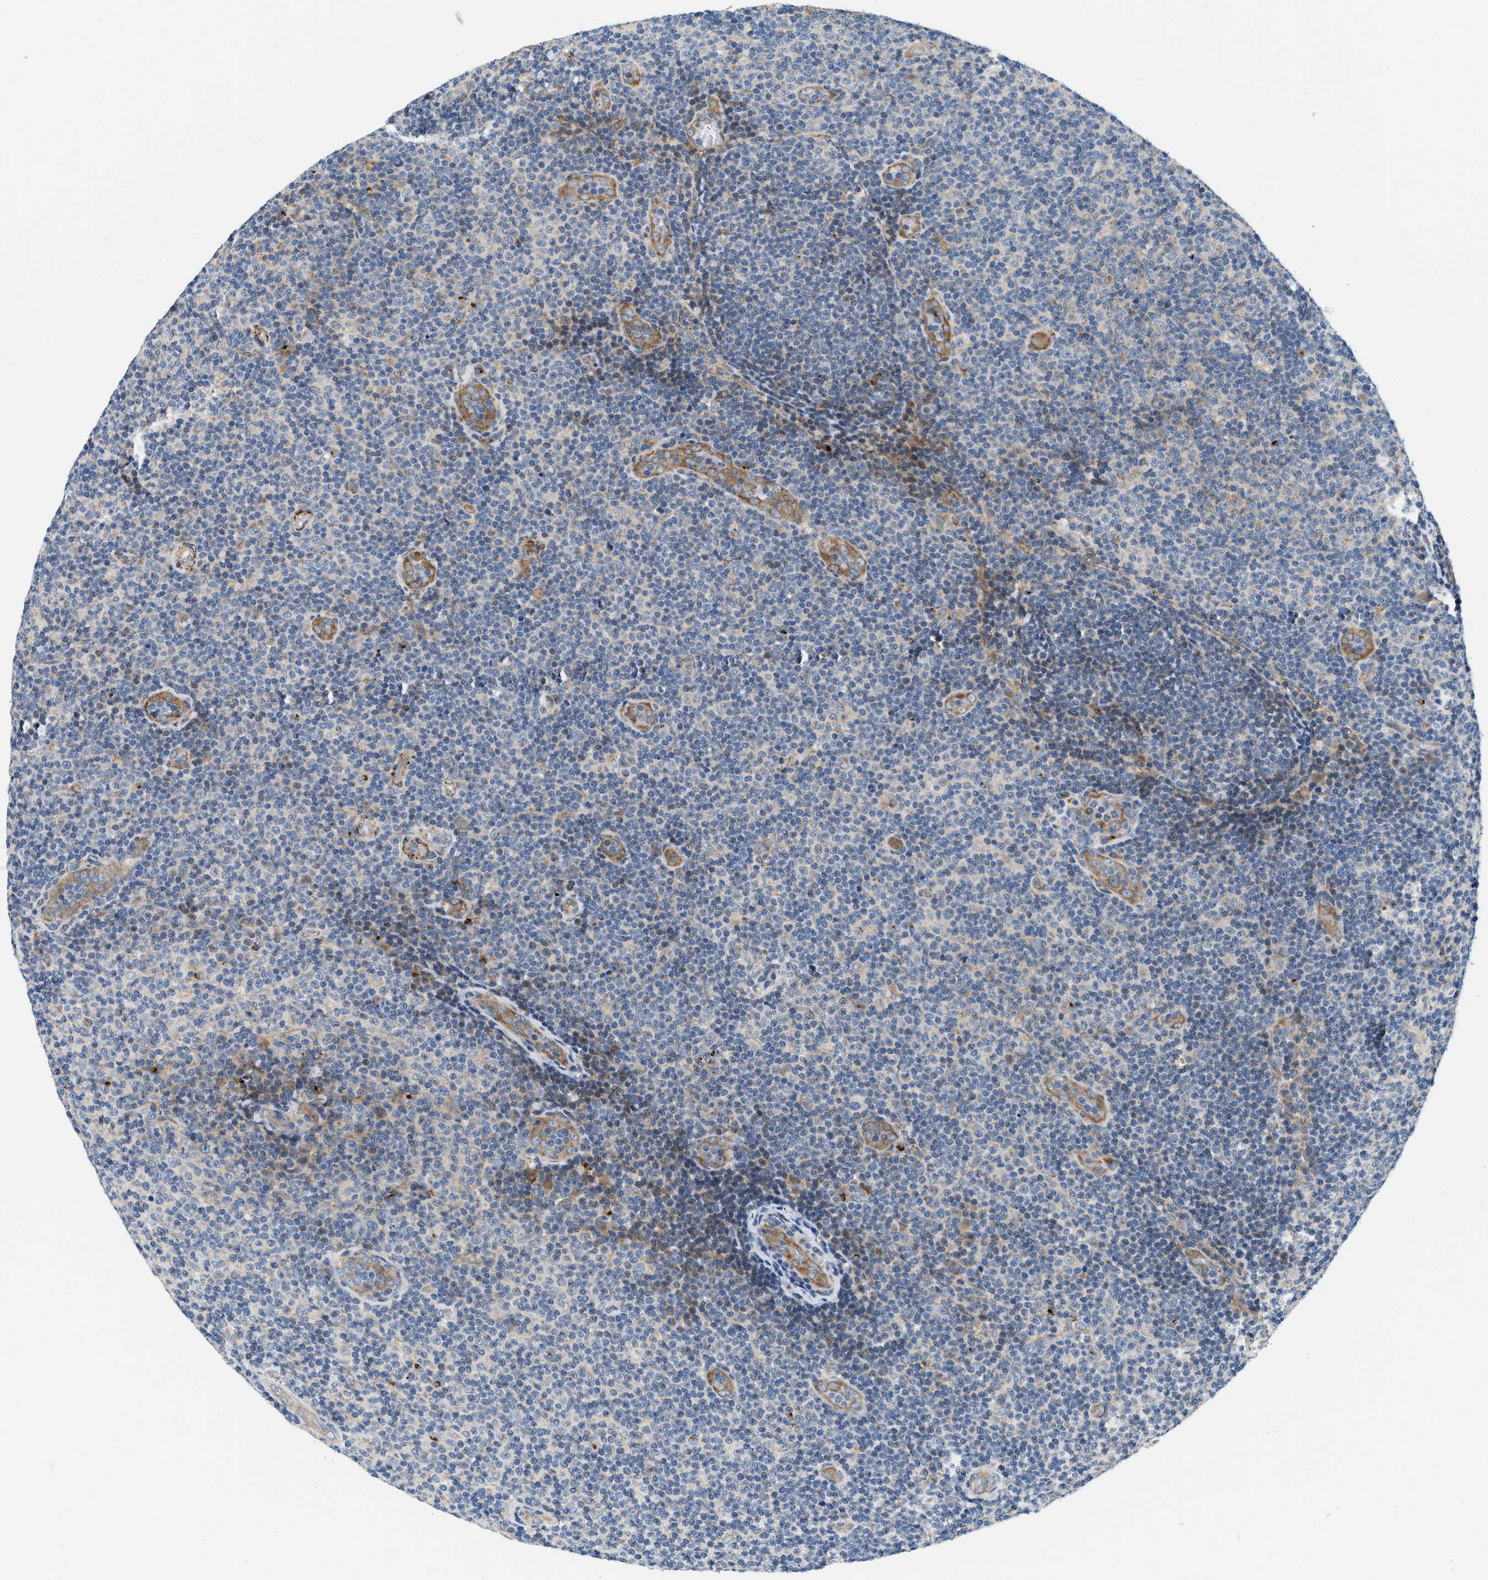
{"staining": {"intensity": "negative", "quantity": "none", "location": "none"}, "tissue": "lymphoma", "cell_type": "Tumor cells", "image_type": "cancer", "snomed": [{"axis": "morphology", "description": "Malignant lymphoma, non-Hodgkin's type, Low grade"}, {"axis": "topography", "description": "Lymph node"}], "caption": "Immunohistochemistry (IHC) micrograph of human malignant lymphoma, non-Hodgkin's type (low-grade) stained for a protein (brown), which demonstrates no expression in tumor cells.", "gene": "ZNF599", "patient": {"sex": "male", "age": 83}}